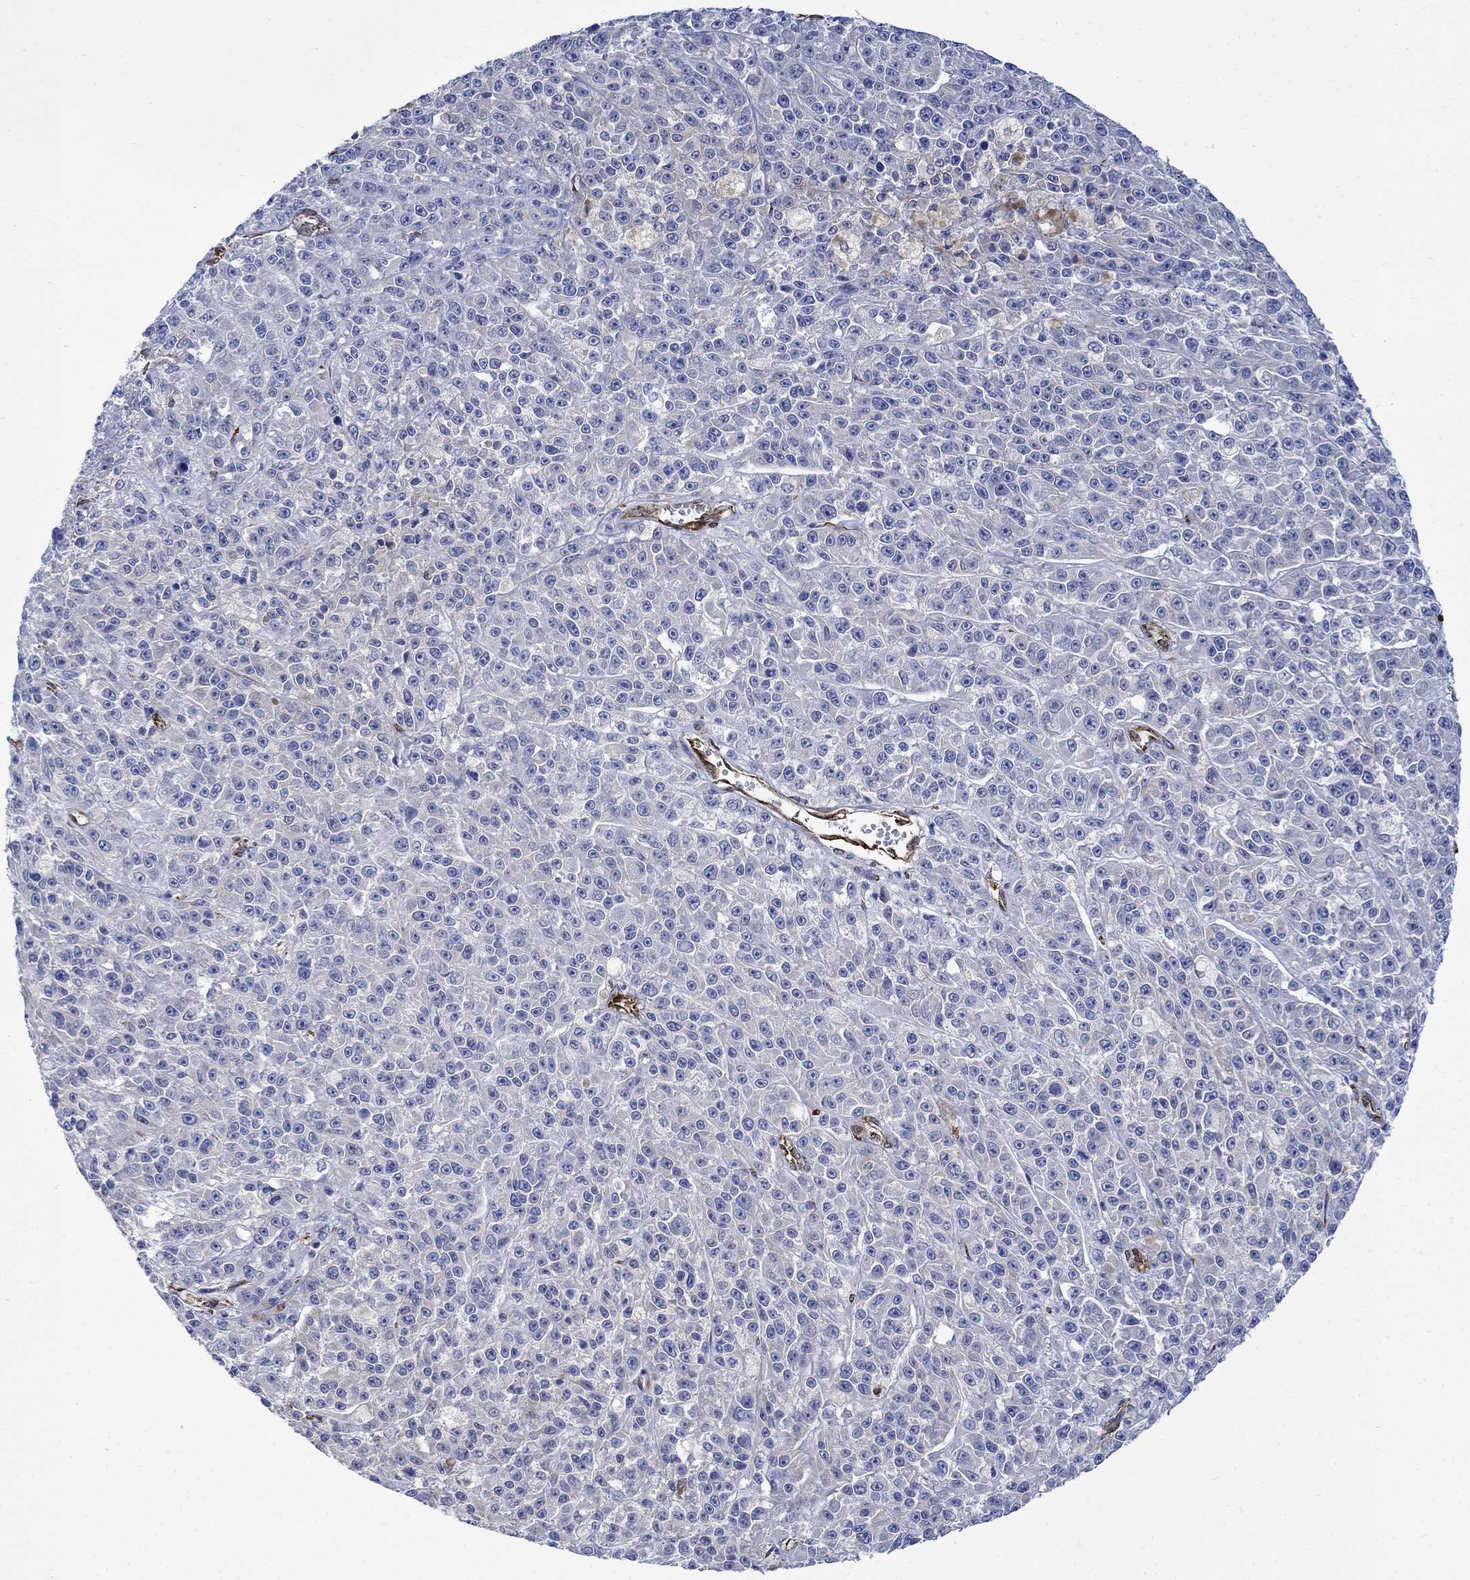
{"staining": {"intensity": "negative", "quantity": "none", "location": "none"}, "tissue": "melanoma", "cell_type": "Tumor cells", "image_type": "cancer", "snomed": [{"axis": "morphology", "description": "Malignant melanoma, NOS"}, {"axis": "topography", "description": "Skin"}], "caption": "The image reveals no staining of tumor cells in malignant melanoma.", "gene": "TGM2", "patient": {"sex": "female", "age": 58}}